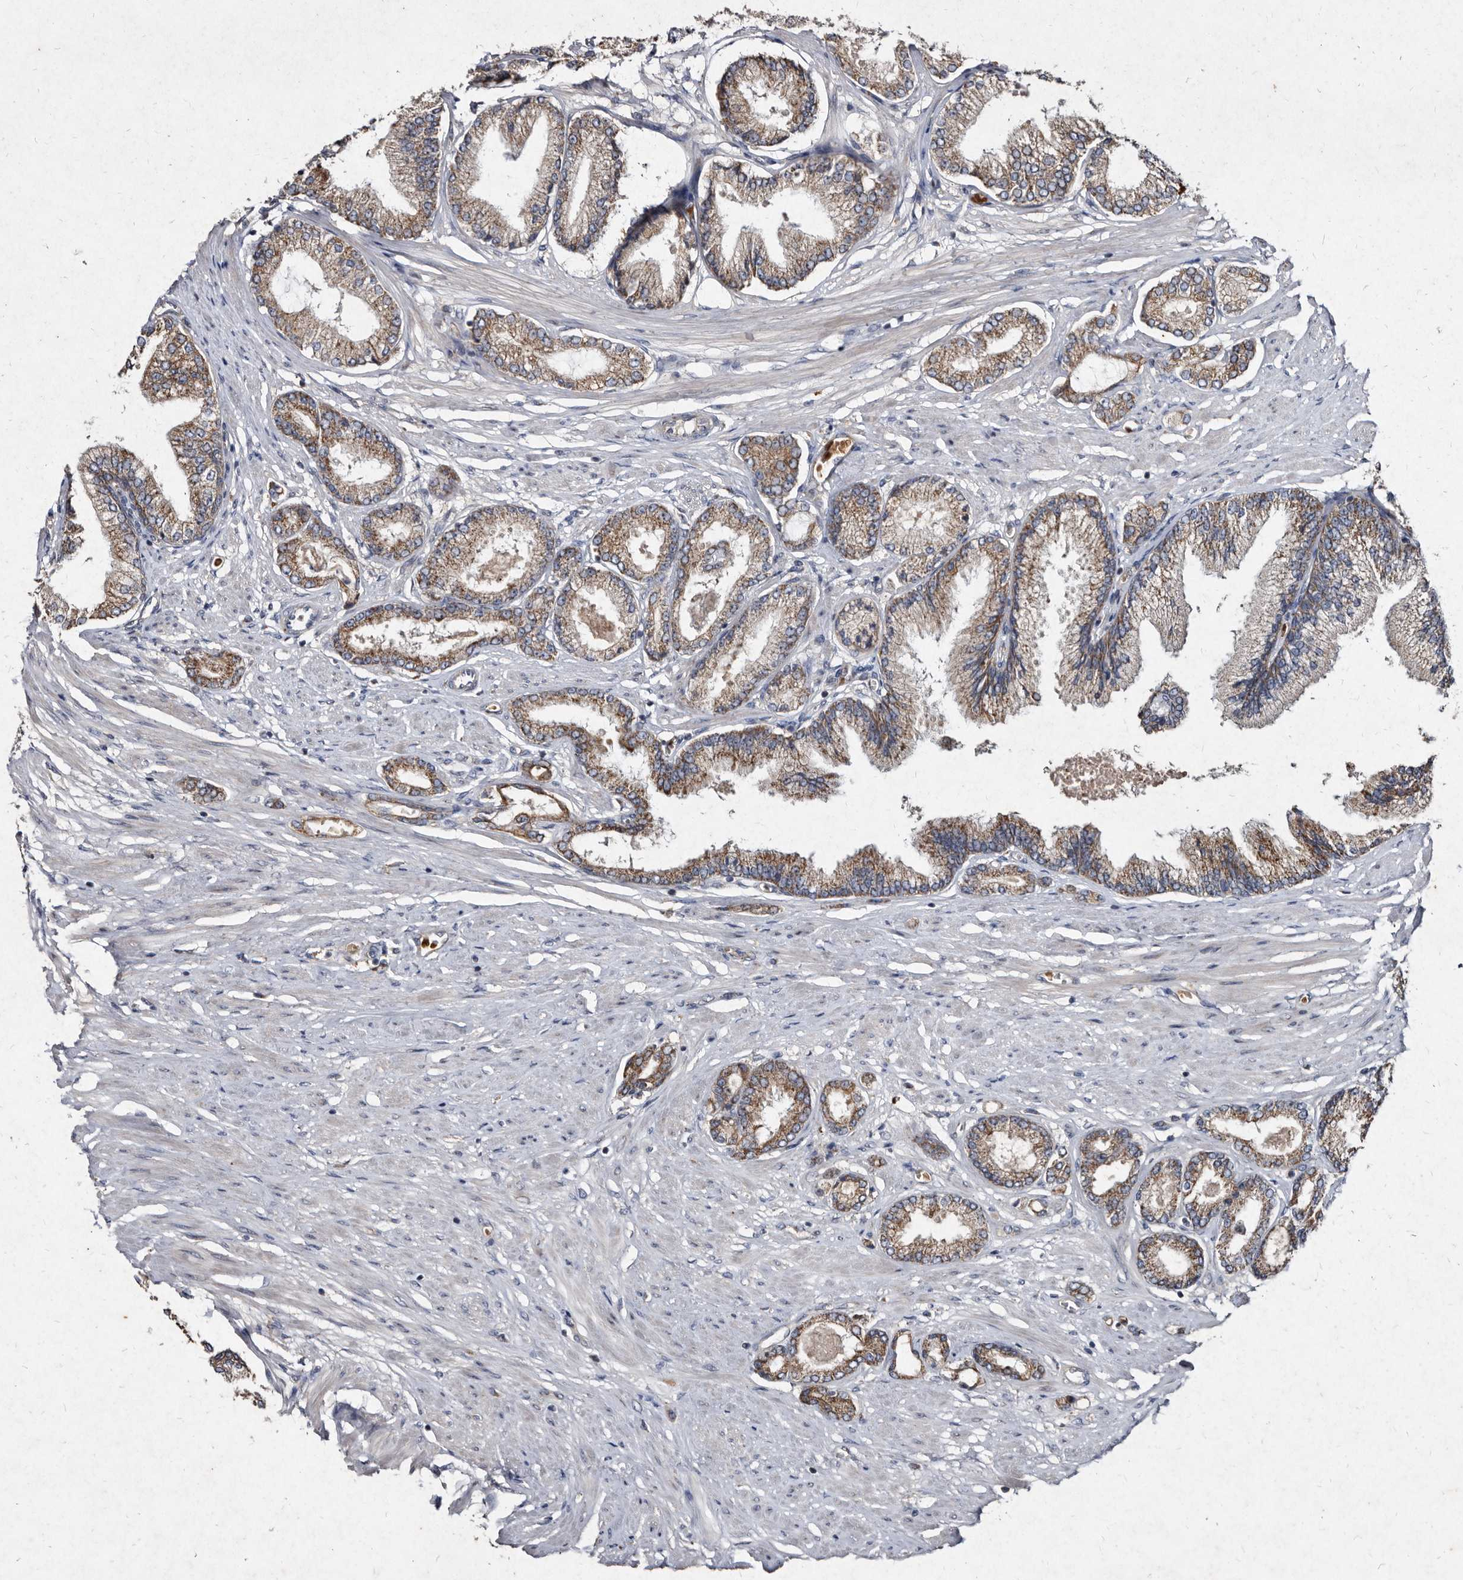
{"staining": {"intensity": "moderate", "quantity": ">75%", "location": "cytoplasmic/membranous"}, "tissue": "prostate cancer", "cell_type": "Tumor cells", "image_type": "cancer", "snomed": [{"axis": "morphology", "description": "Adenocarcinoma, Low grade"}, {"axis": "topography", "description": "Prostate"}], "caption": "A histopathology image of prostate cancer (low-grade adenocarcinoma) stained for a protein exhibits moderate cytoplasmic/membranous brown staining in tumor cells.", "gene": "YPEL3", "patient": {"sex": "male", "age": 63}}